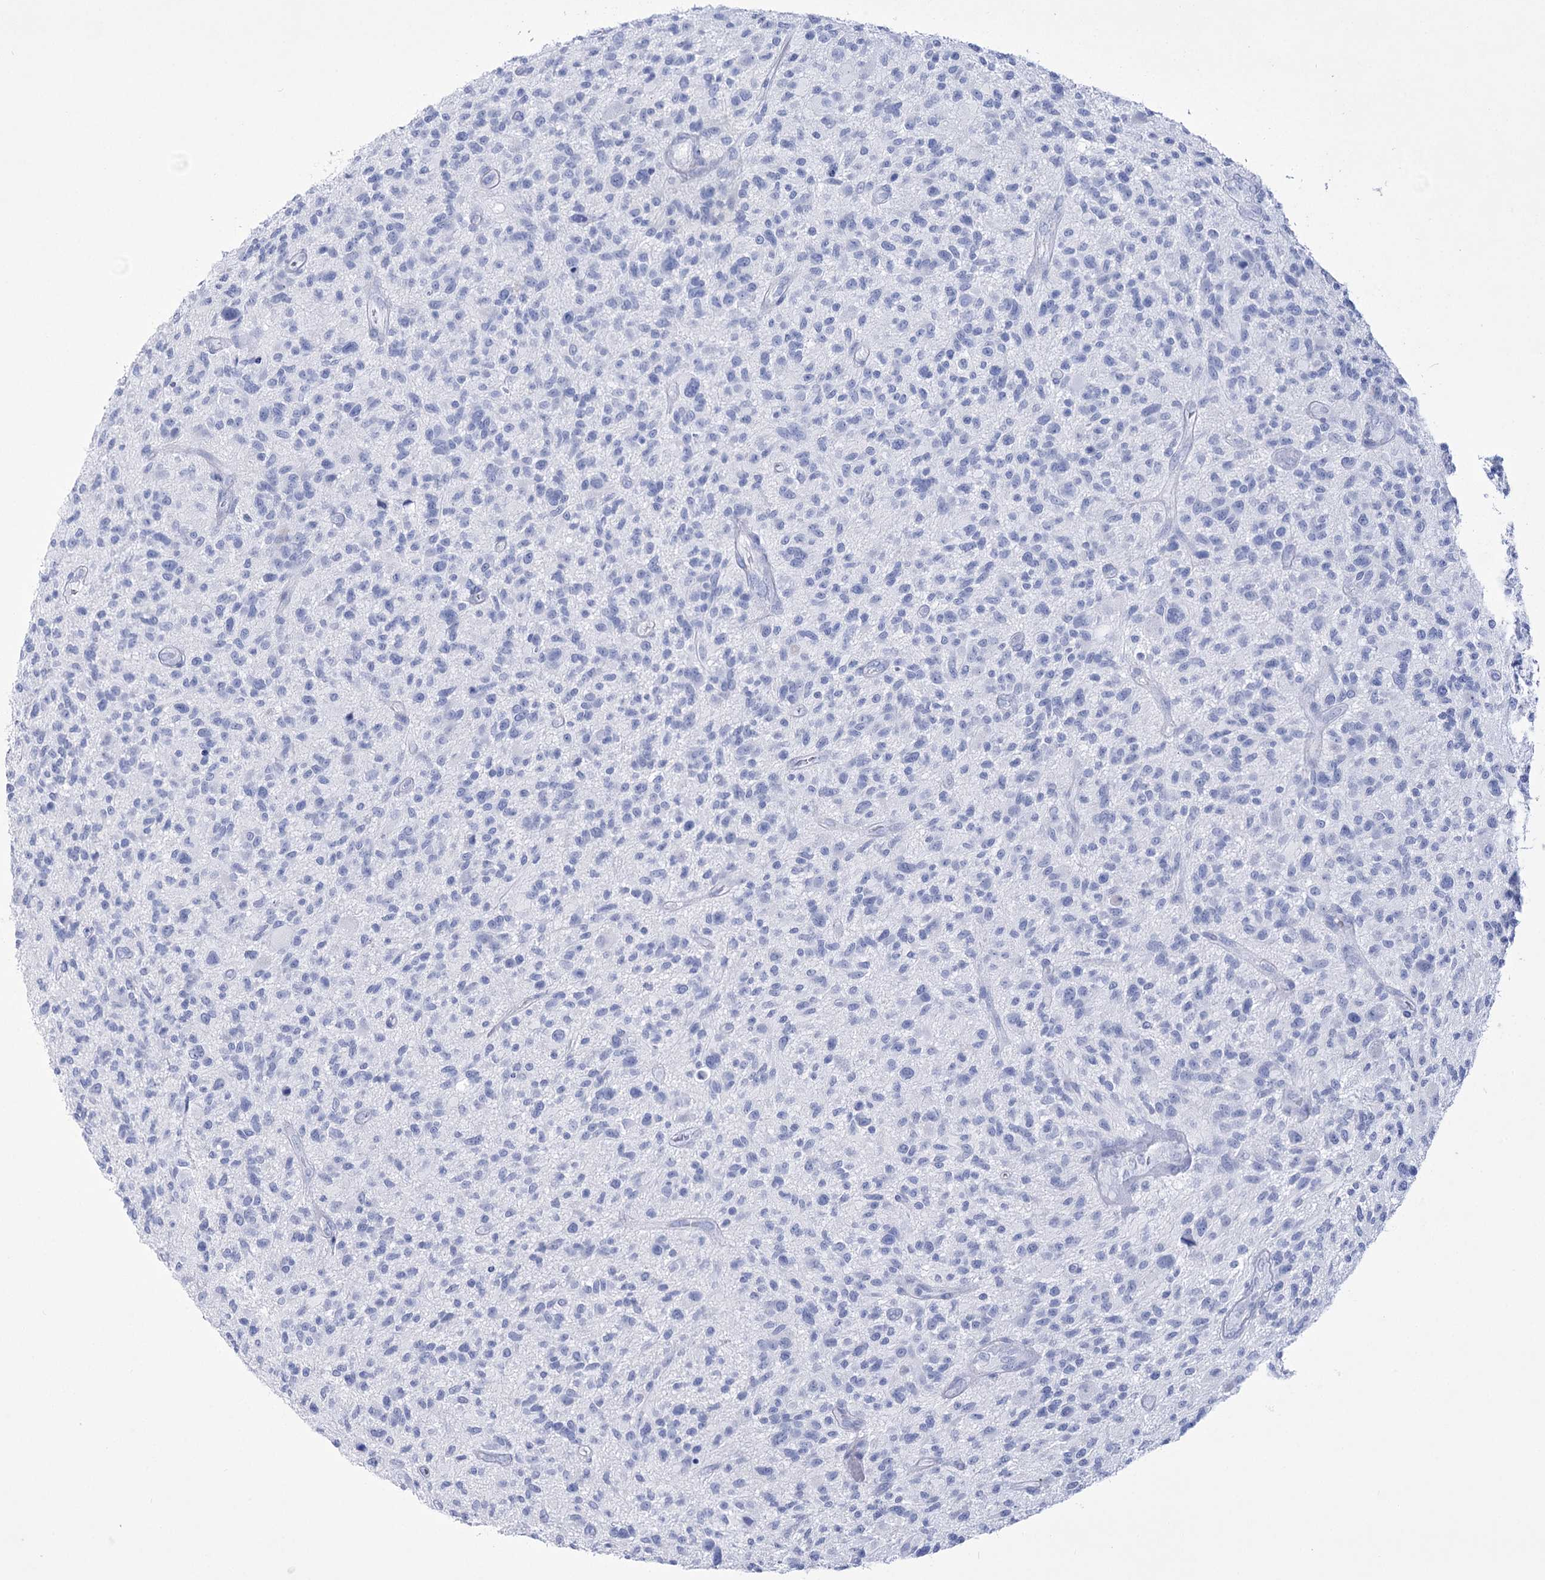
{"staining": {"intensity": "negative", "quantity": "none", "location": "none"}, "tissue": "glioma", "cell_type": "Tumor cells", "image_type": "cancer", "snomed": [{"axis": "morphology", "description": "Glioma, malignant, High grade"}, {"axis": "topography", "description": "Brain"}], "caption": "Tumor cells show no significant staining in malignant glioma (high-grade).", "gene": "RNF186", "patient": {"sex": "male", "age": 47}}